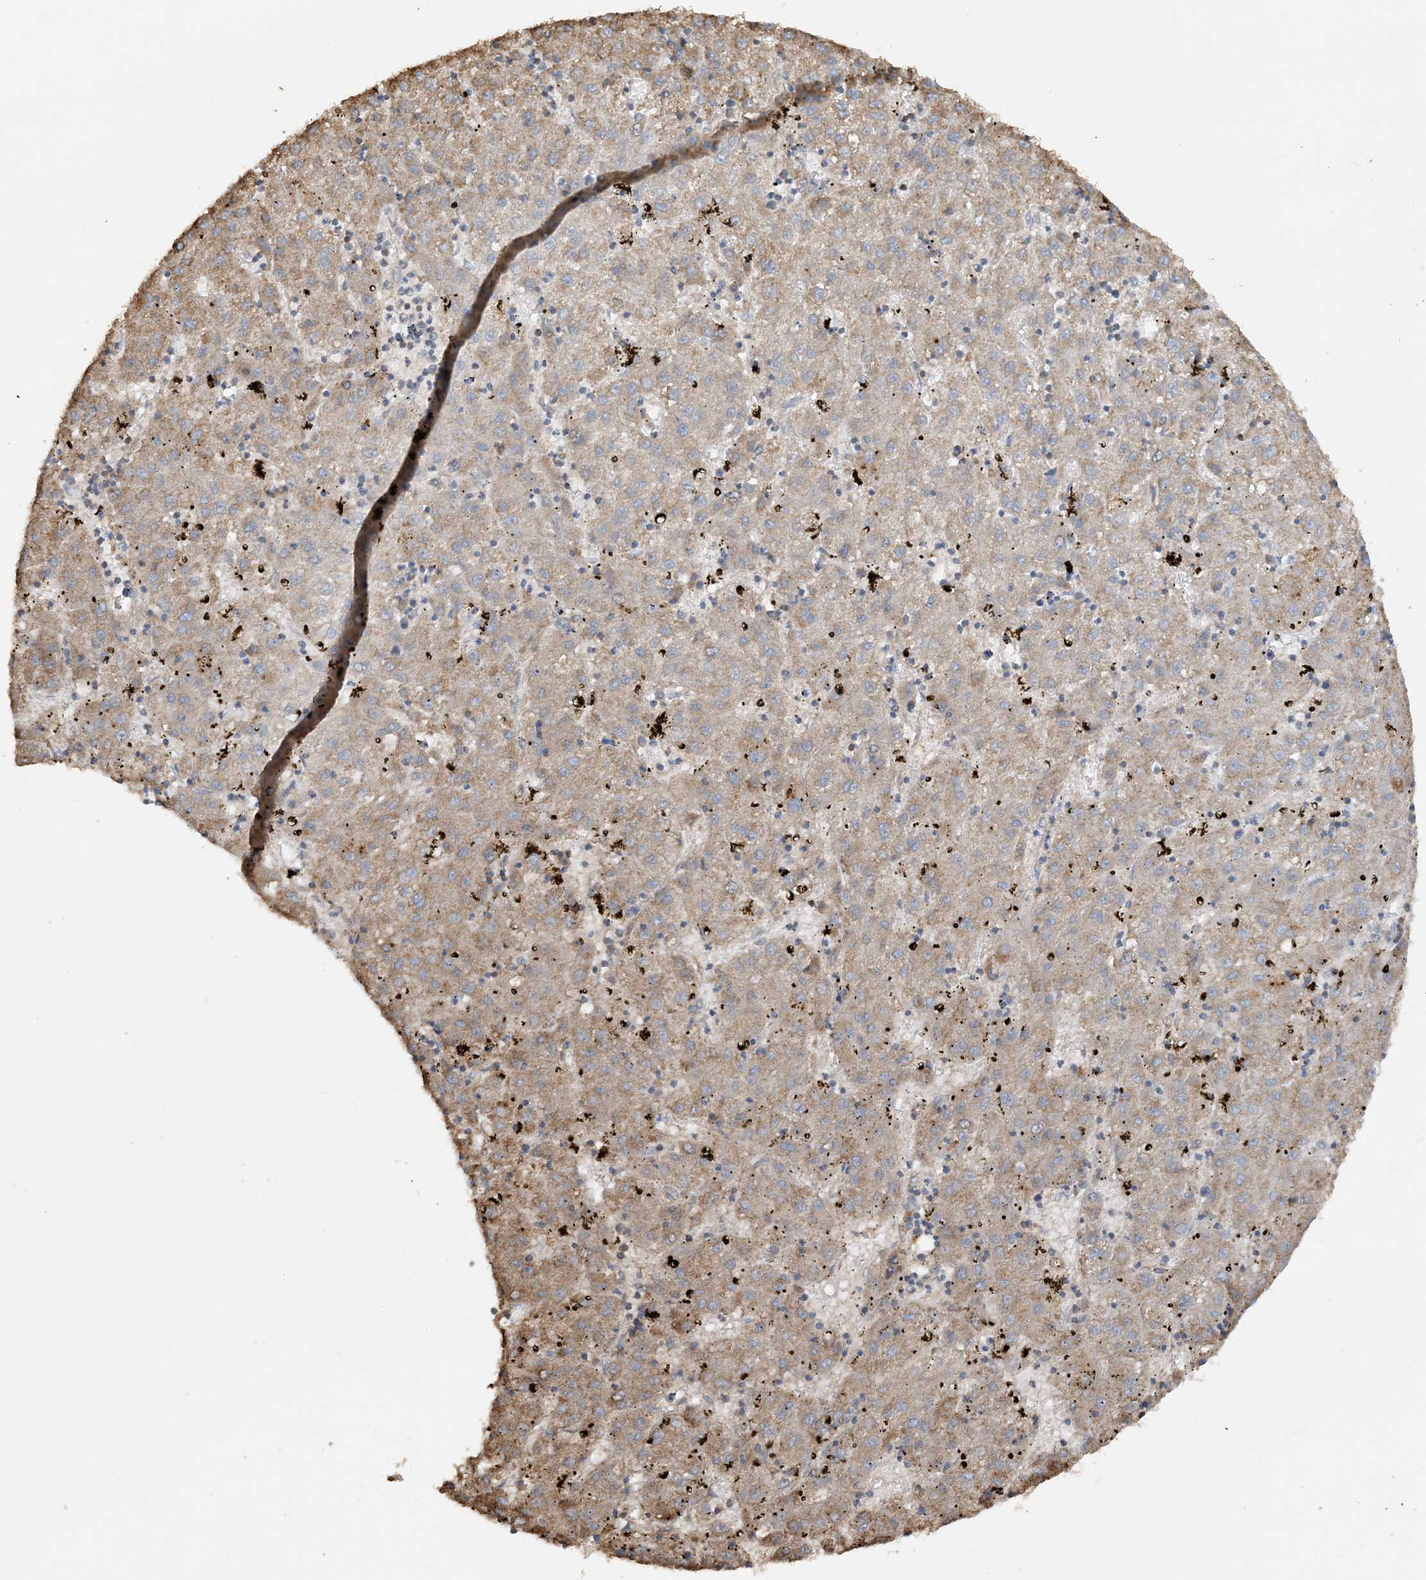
{"staining": {"intensity": "moderate", "quantity": ">75%", "location": "cytoplasmic/membranous"}, "tissue": "liver cancer", "cell_type": "Tumor cells", "image_type": "cancer", "snomed": [{"axis": "morphology", "description": "Carcinoma, Hepatocellular, NOS"}, {"axis": "topography", "description": "Liver"}], "caption": "The image shows staining of liver hepatocellular carcinoma, revealing moderate cytoplasmic/membranous protein staining (brown color) within tumor cells.", "gene": "AGA", "patient": {"sex": "male", "age": 72}}